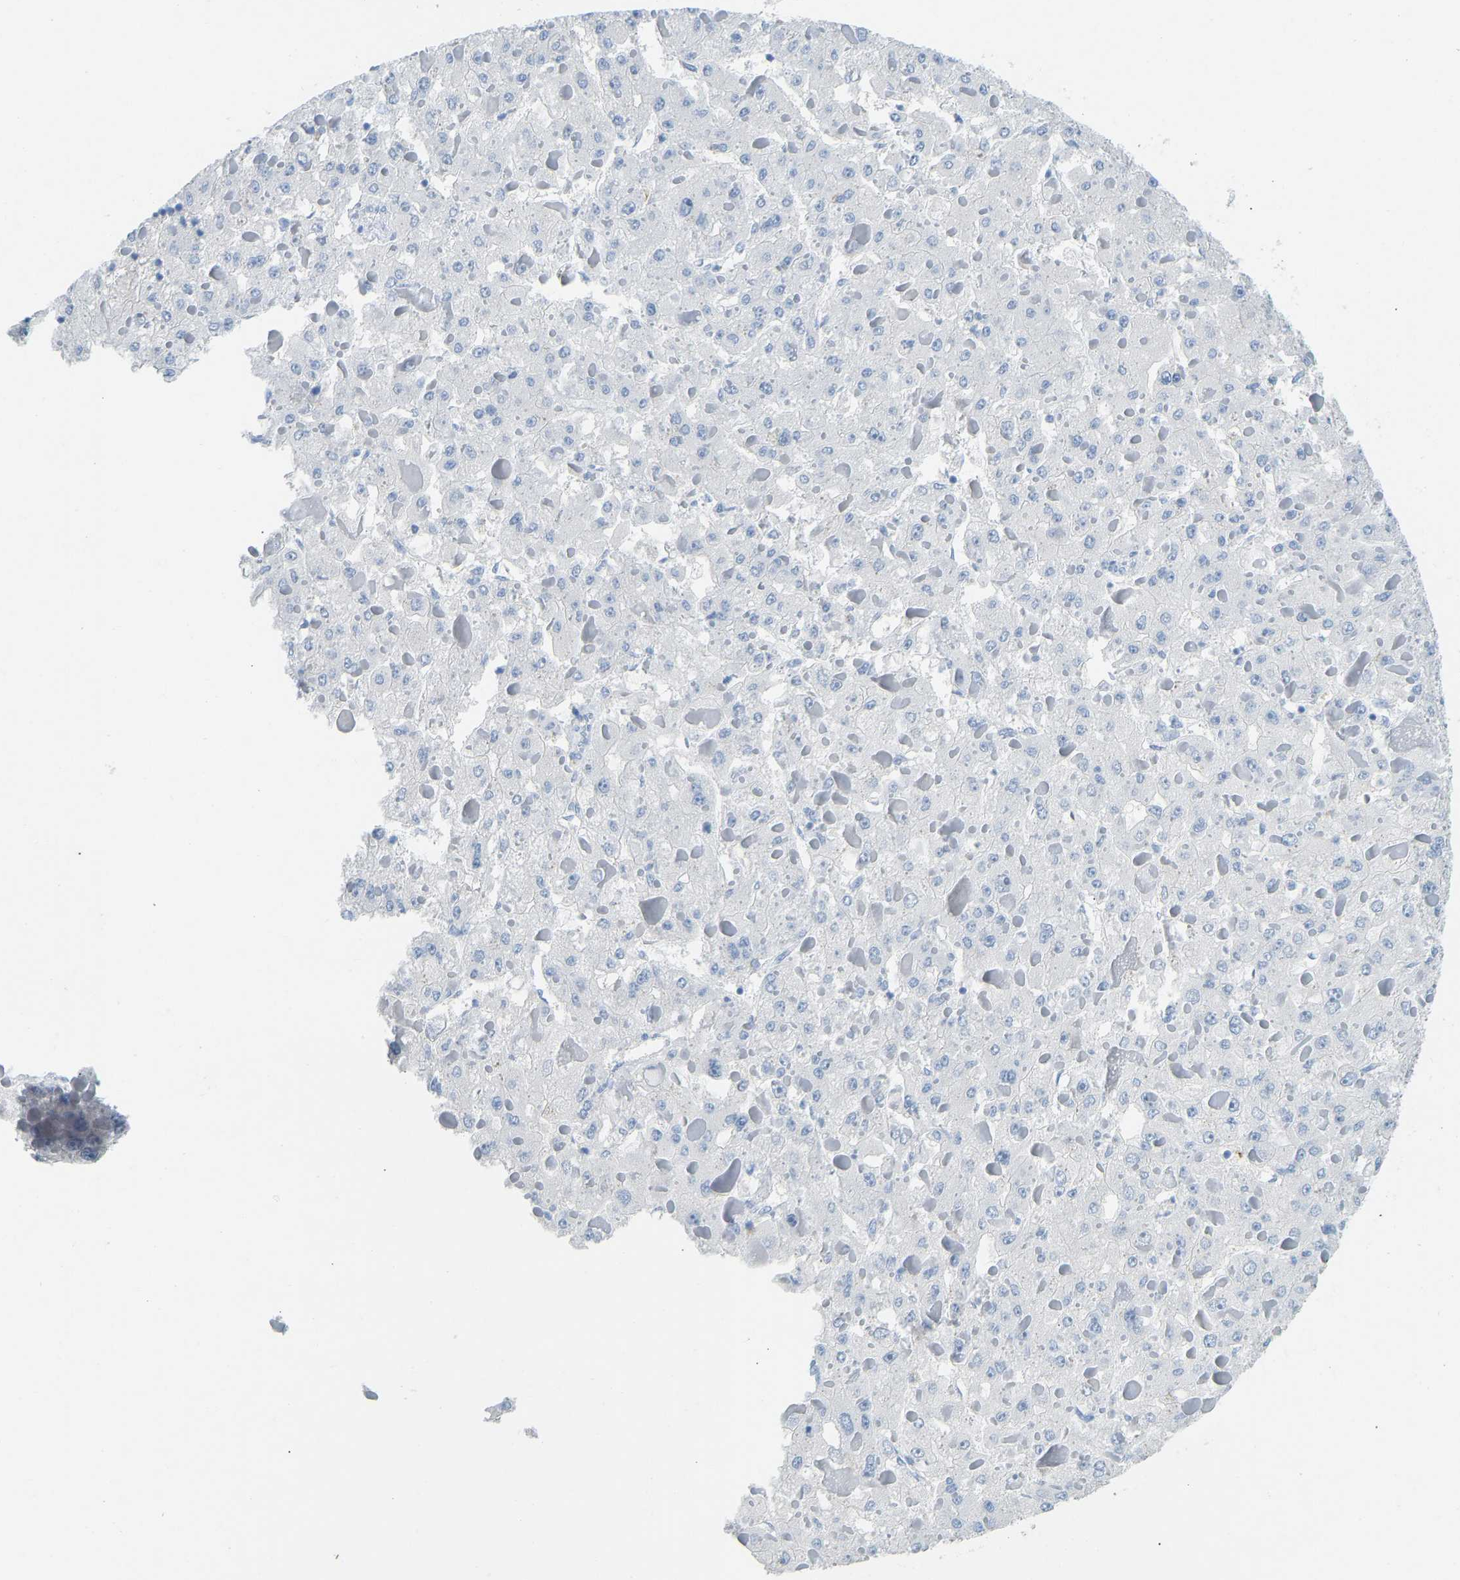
{"staining": {"intensity": "negative", "quantity": "none", "location": "none"}, "tissue": "liver cancer", "cell_type": "Tumor cells", "image_type": "cancer", "snomed": [{"axis": "morphology", "description": "Carcinoma, Hepatocellular, NOS"}, {"axis": "topography", "description": "Liver"}], "caption": "DAB (3,3'-diaminobenzidine) immunohistochemical staining of human hepatocellular carcinoma (liver) demonstrates no significant staining in tumor cells.", "gene": "ATP1A1", "patient": {"sex": "female", "age": 73}}